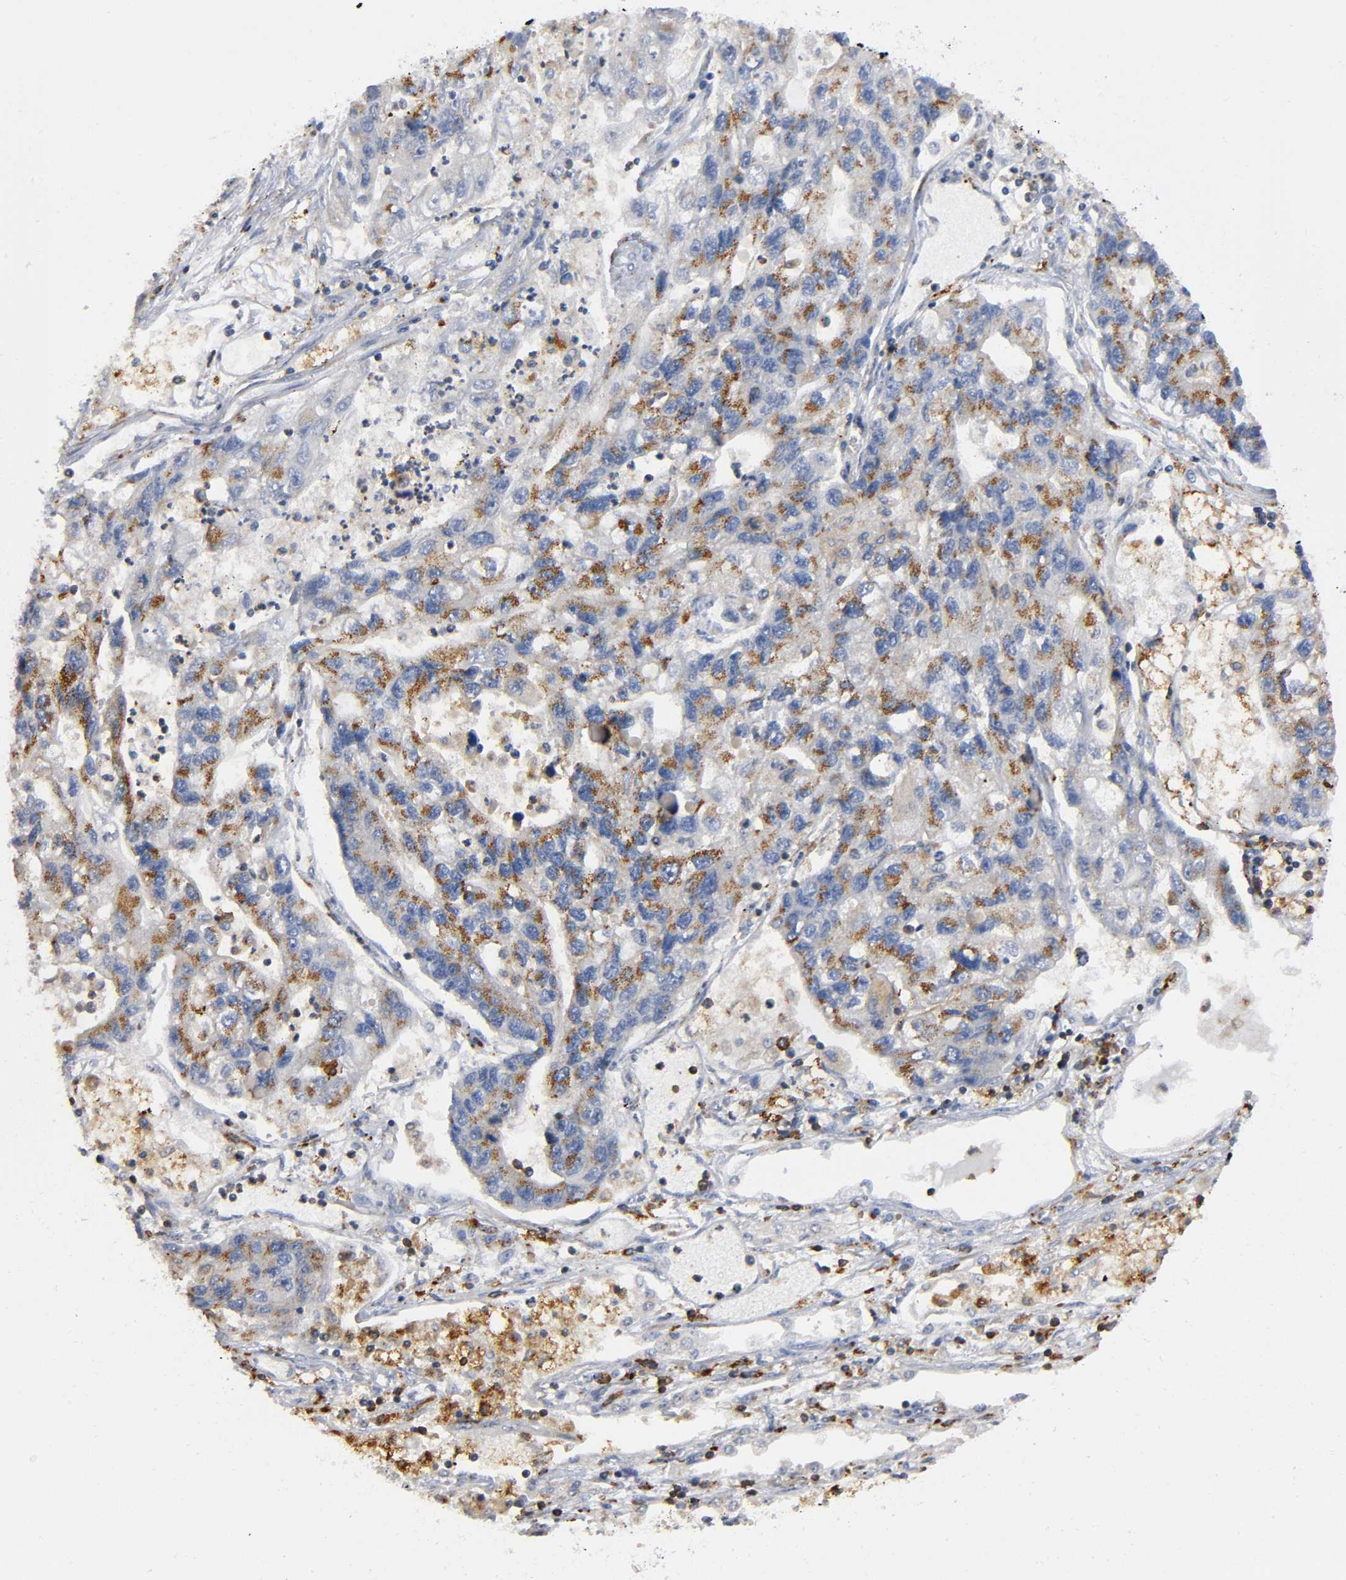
{"staining": {"intensity": "moderate", "quantity": ">75%", "location": "cytoplasmic/membranous"}, "tissue": "lung cancer", "cell_type": "Tumor cells", "image_type": "cancer", "snomed": [{"axis": "morphology", "description": "Adenocarcinoma, NOS"}, {"axis": "topography", "description": "Lung"}], "caption": "Lung adenocarcinoma stained with a brown dye displays moderate cytoplasmic/membranous positive staining in approximately >75% of tumor cells.", "gene": "CAPN10", "patient": {"sex": "female", "age": 51}}